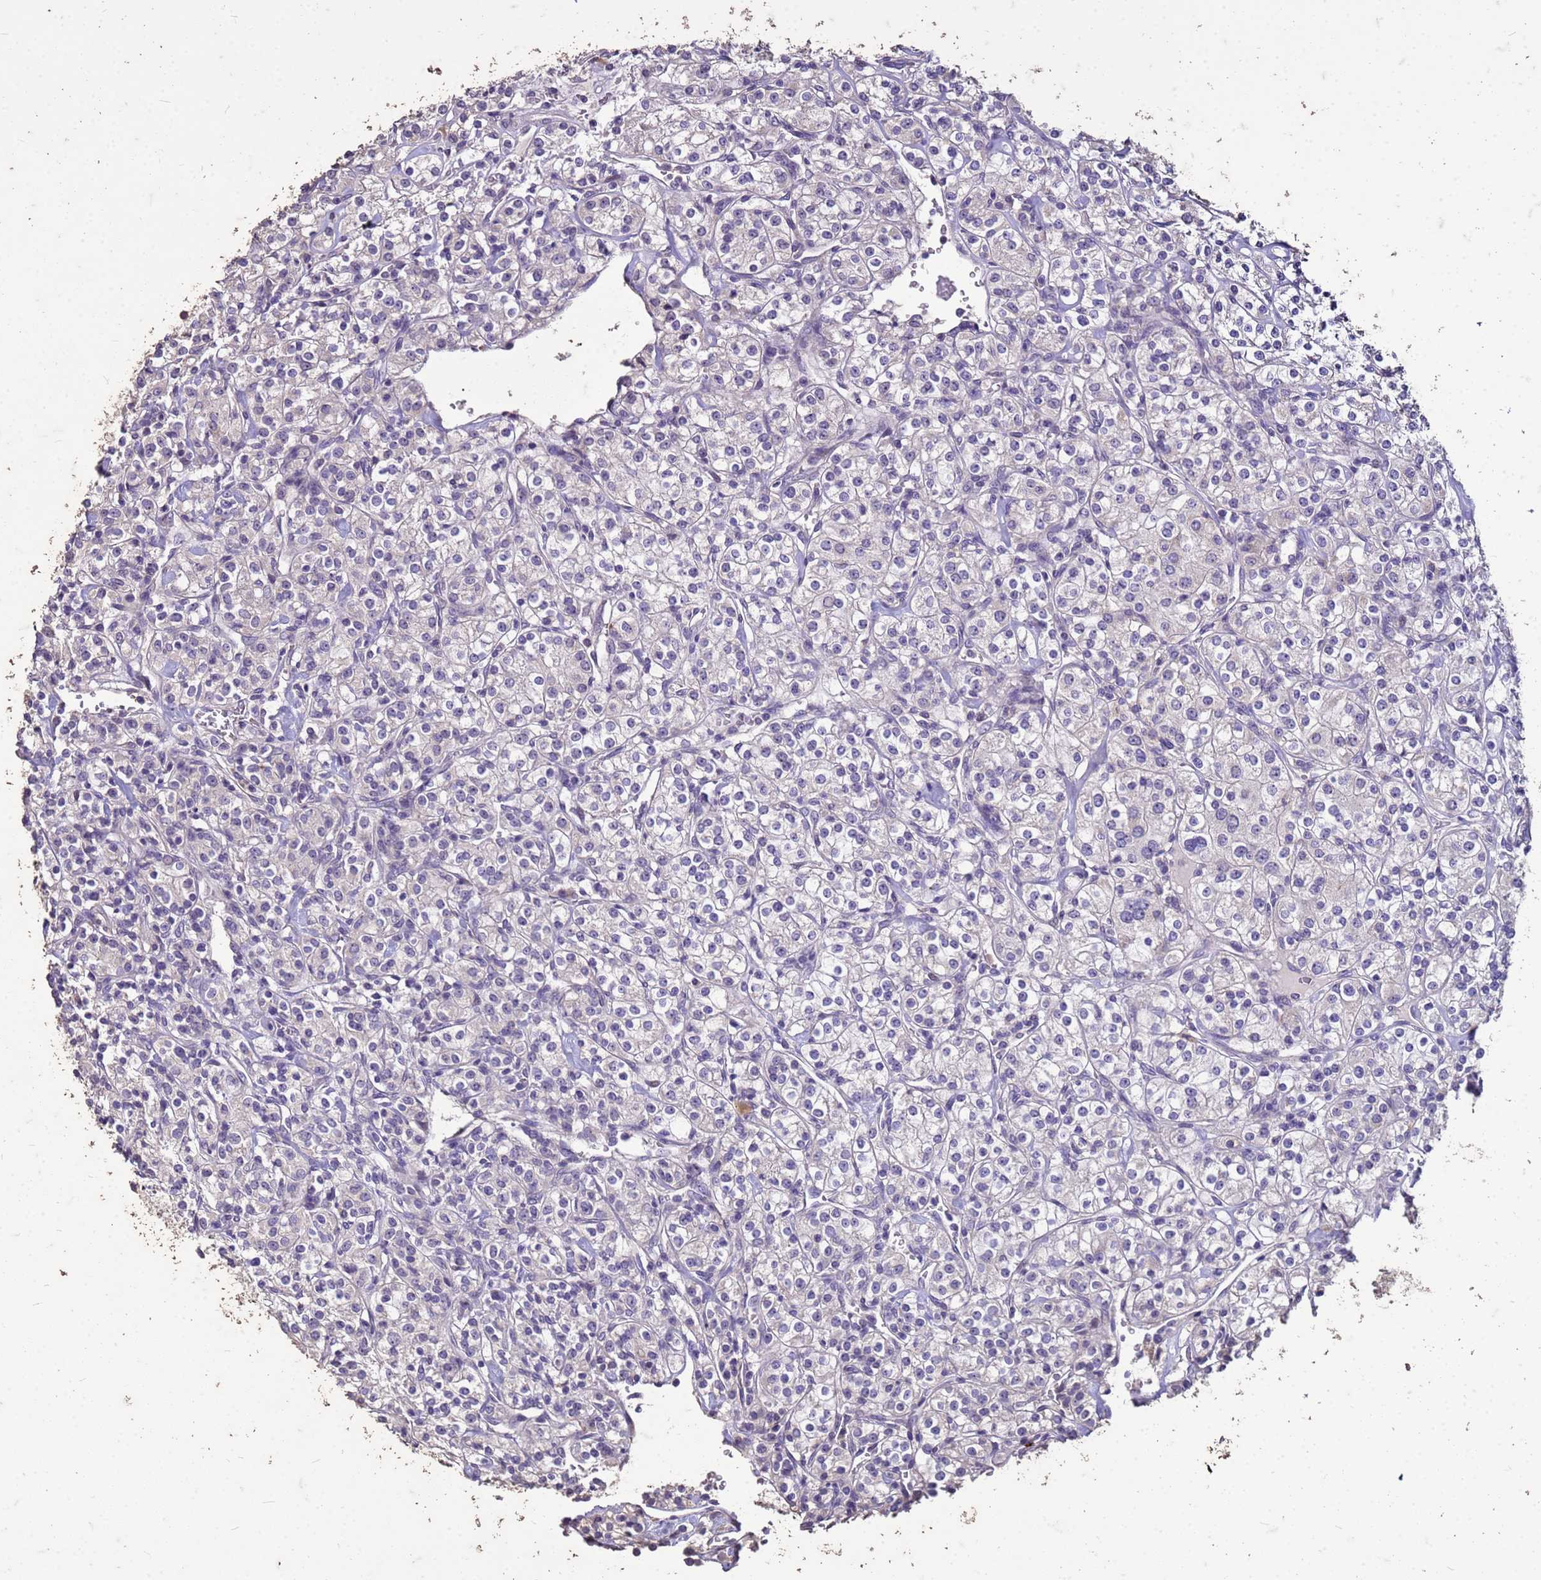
{"staining": {"intensity": "negative", "quantity": "none", "location": "none"}, "tissue": "renal cancer", "cell_type": "Tumor cells", "image_type": "cancer", "snomed": [{"axis": "morphology", "description": "Adenocarcinoma, NOS"}, {"axis": "topography", "description": "Kidney"}], "caption": "Human renal adenocarcinoma stained for a protein using IHC reveals no positivity in tumor cells.", "gene": "FAM184B", "patient": {"sex": "male", "age": 77}}